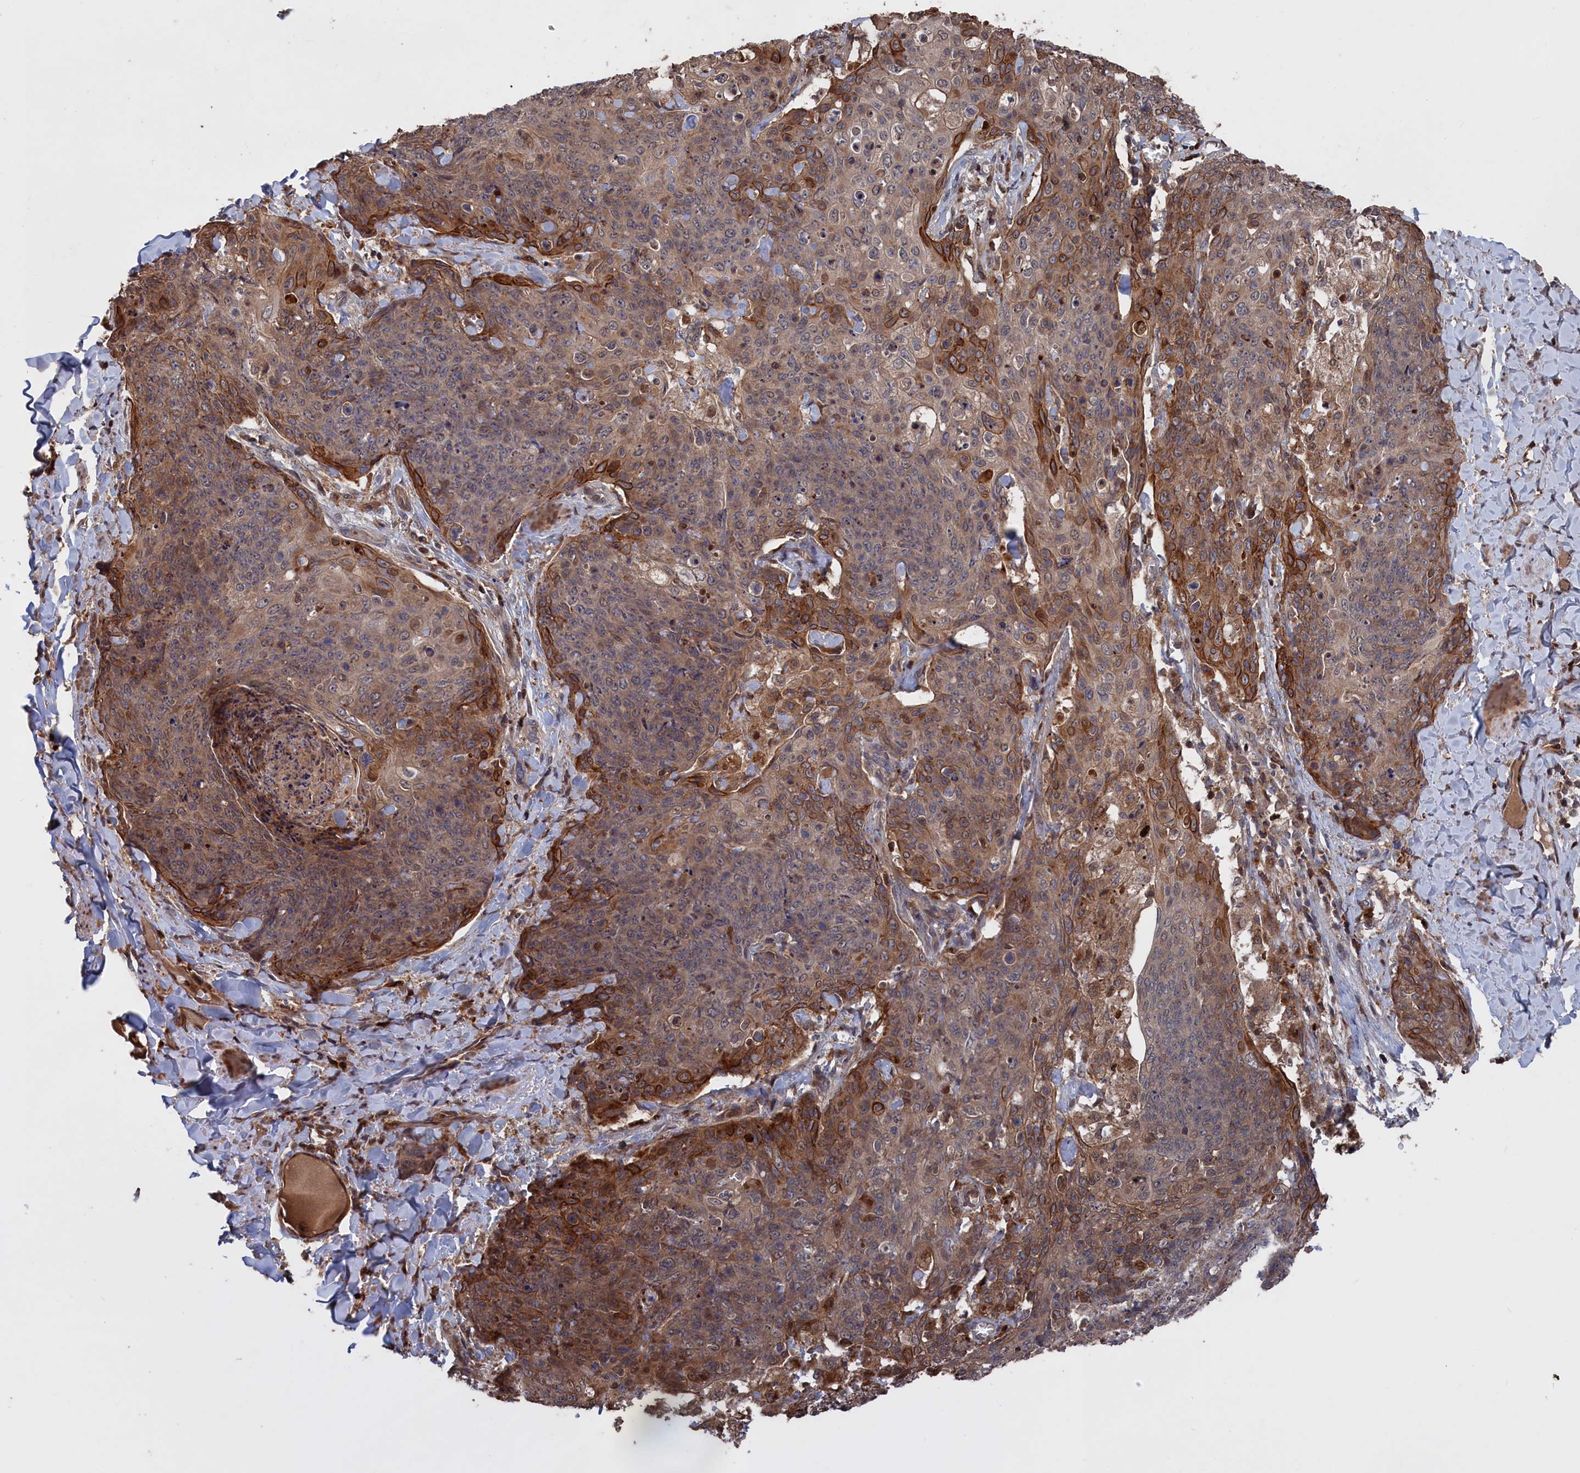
{"staining": {"intensity": "moderate", "quantity": "<25%", "location": "cytoplasmic/membranous"}, "tissue": "skin cancer", "cell_type": "Tumor cells", "image_type": "cancer", "snomed": [{"axis": "morphology", "description": "Squamous cell carcinoma, NOS"}, {"axis": "topography", "description": "Skin"}, {"axis": "topography", "description": "Vulva"}], "caption": "About <25% of tumor cells in skin cancer (squamous cell carcinoma) reveal moderate cytoplasmic/membranous protein positivity as visualized by brown immunohistochemical staining.", "gene": "PLA2G15", "patient": {"sex": "female", "age": 85}}